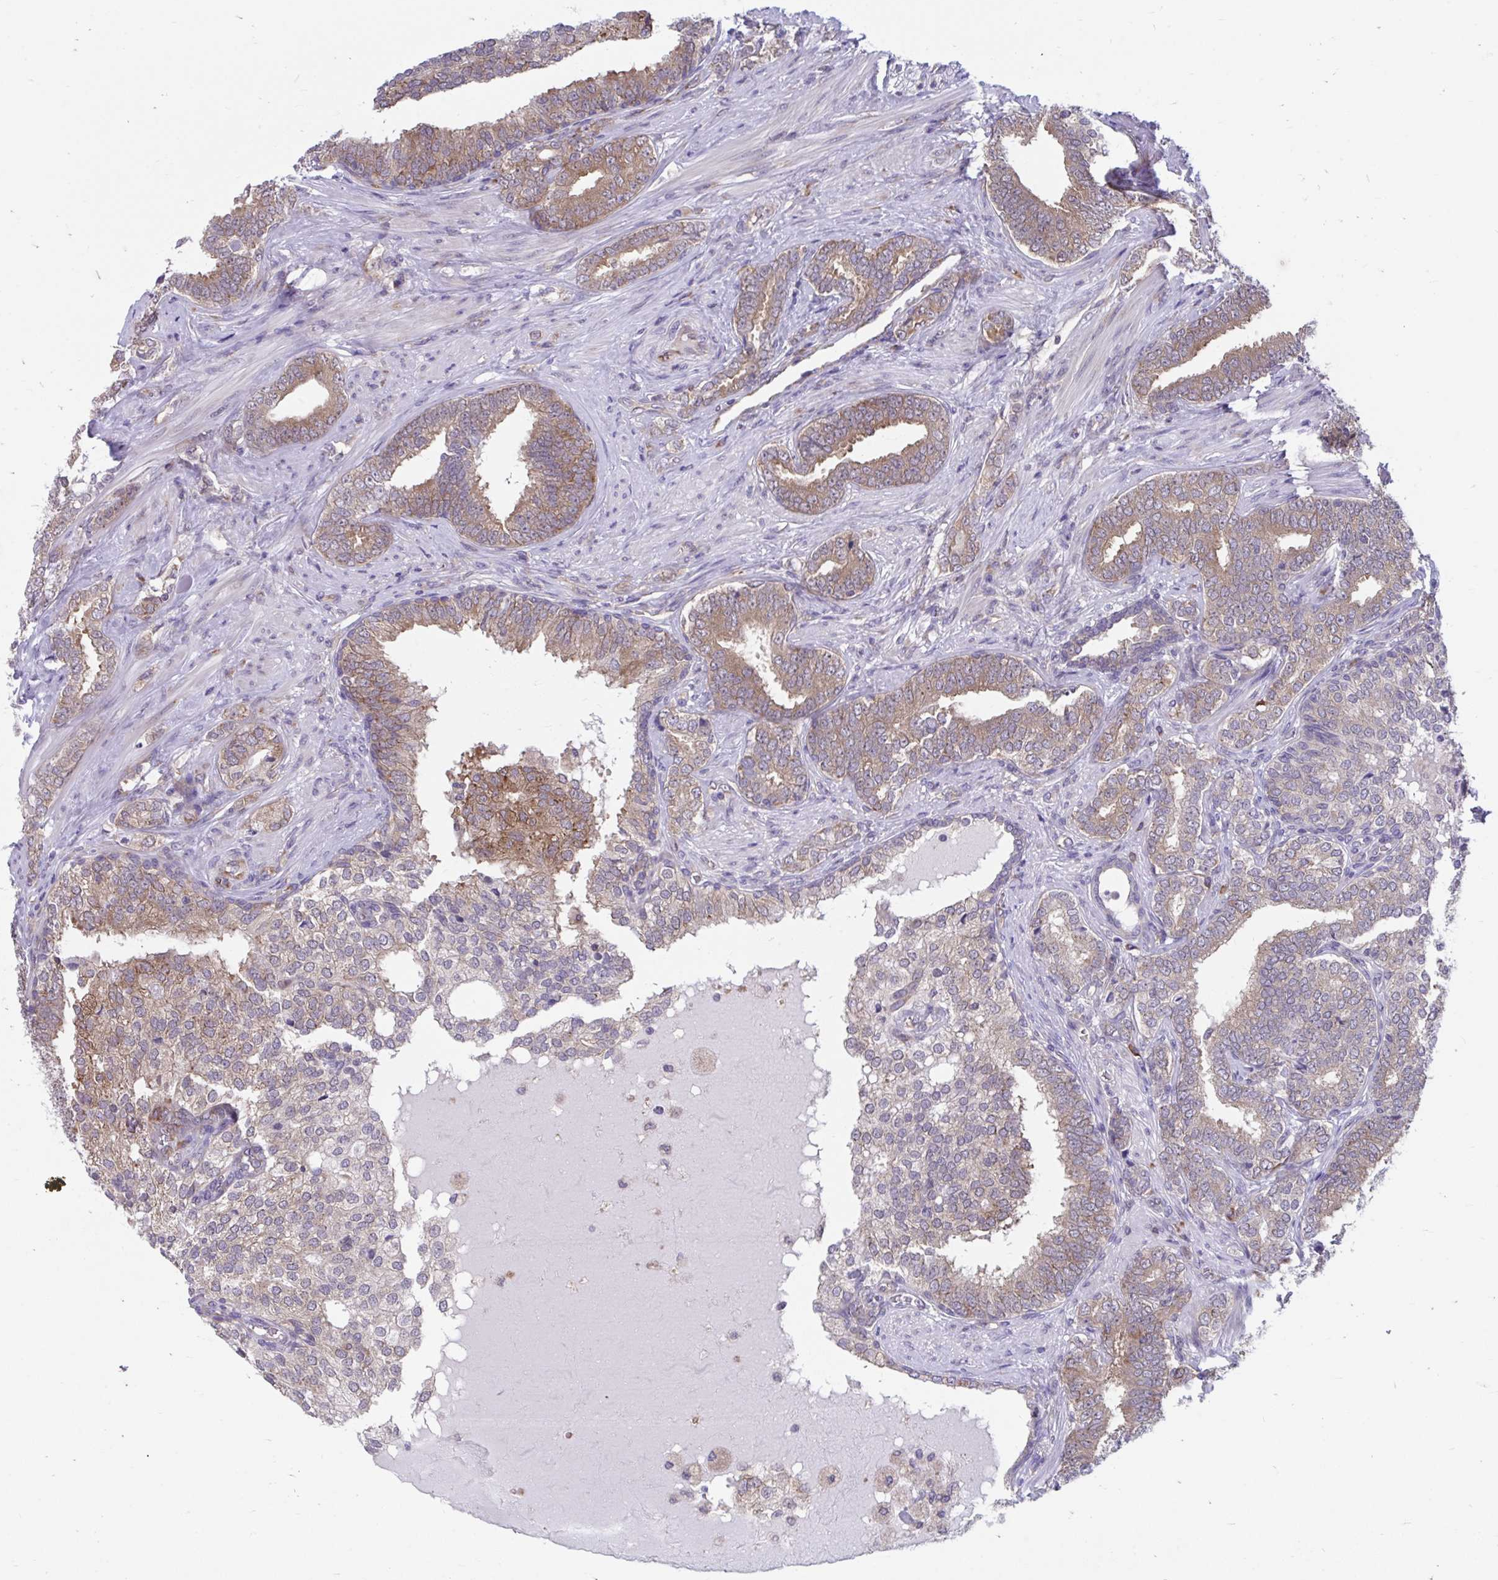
{"staining": {"intensity": "moderate", "quantity": "25%-75%", "location": "cytoplasmic/membranous"}, "tissue": "prostate cancer", "cell_type": "Tumor cells", "image_type": "cancer", "snomed": [{"axis": "morphology", "description": "Adenocarcinoma, High grade"}, {"axis": "topography", "description": "Prostate"}], "caption": "Immunohistochemical staining of prostate adenocarcinoma (high-grade) exhibits medium levels of moderate cytoplasmic/membranous protein expression in about 25%-75% of tumor cells.", "gene": "SELENON", "patient": {"sex": "male", "age": 72}}